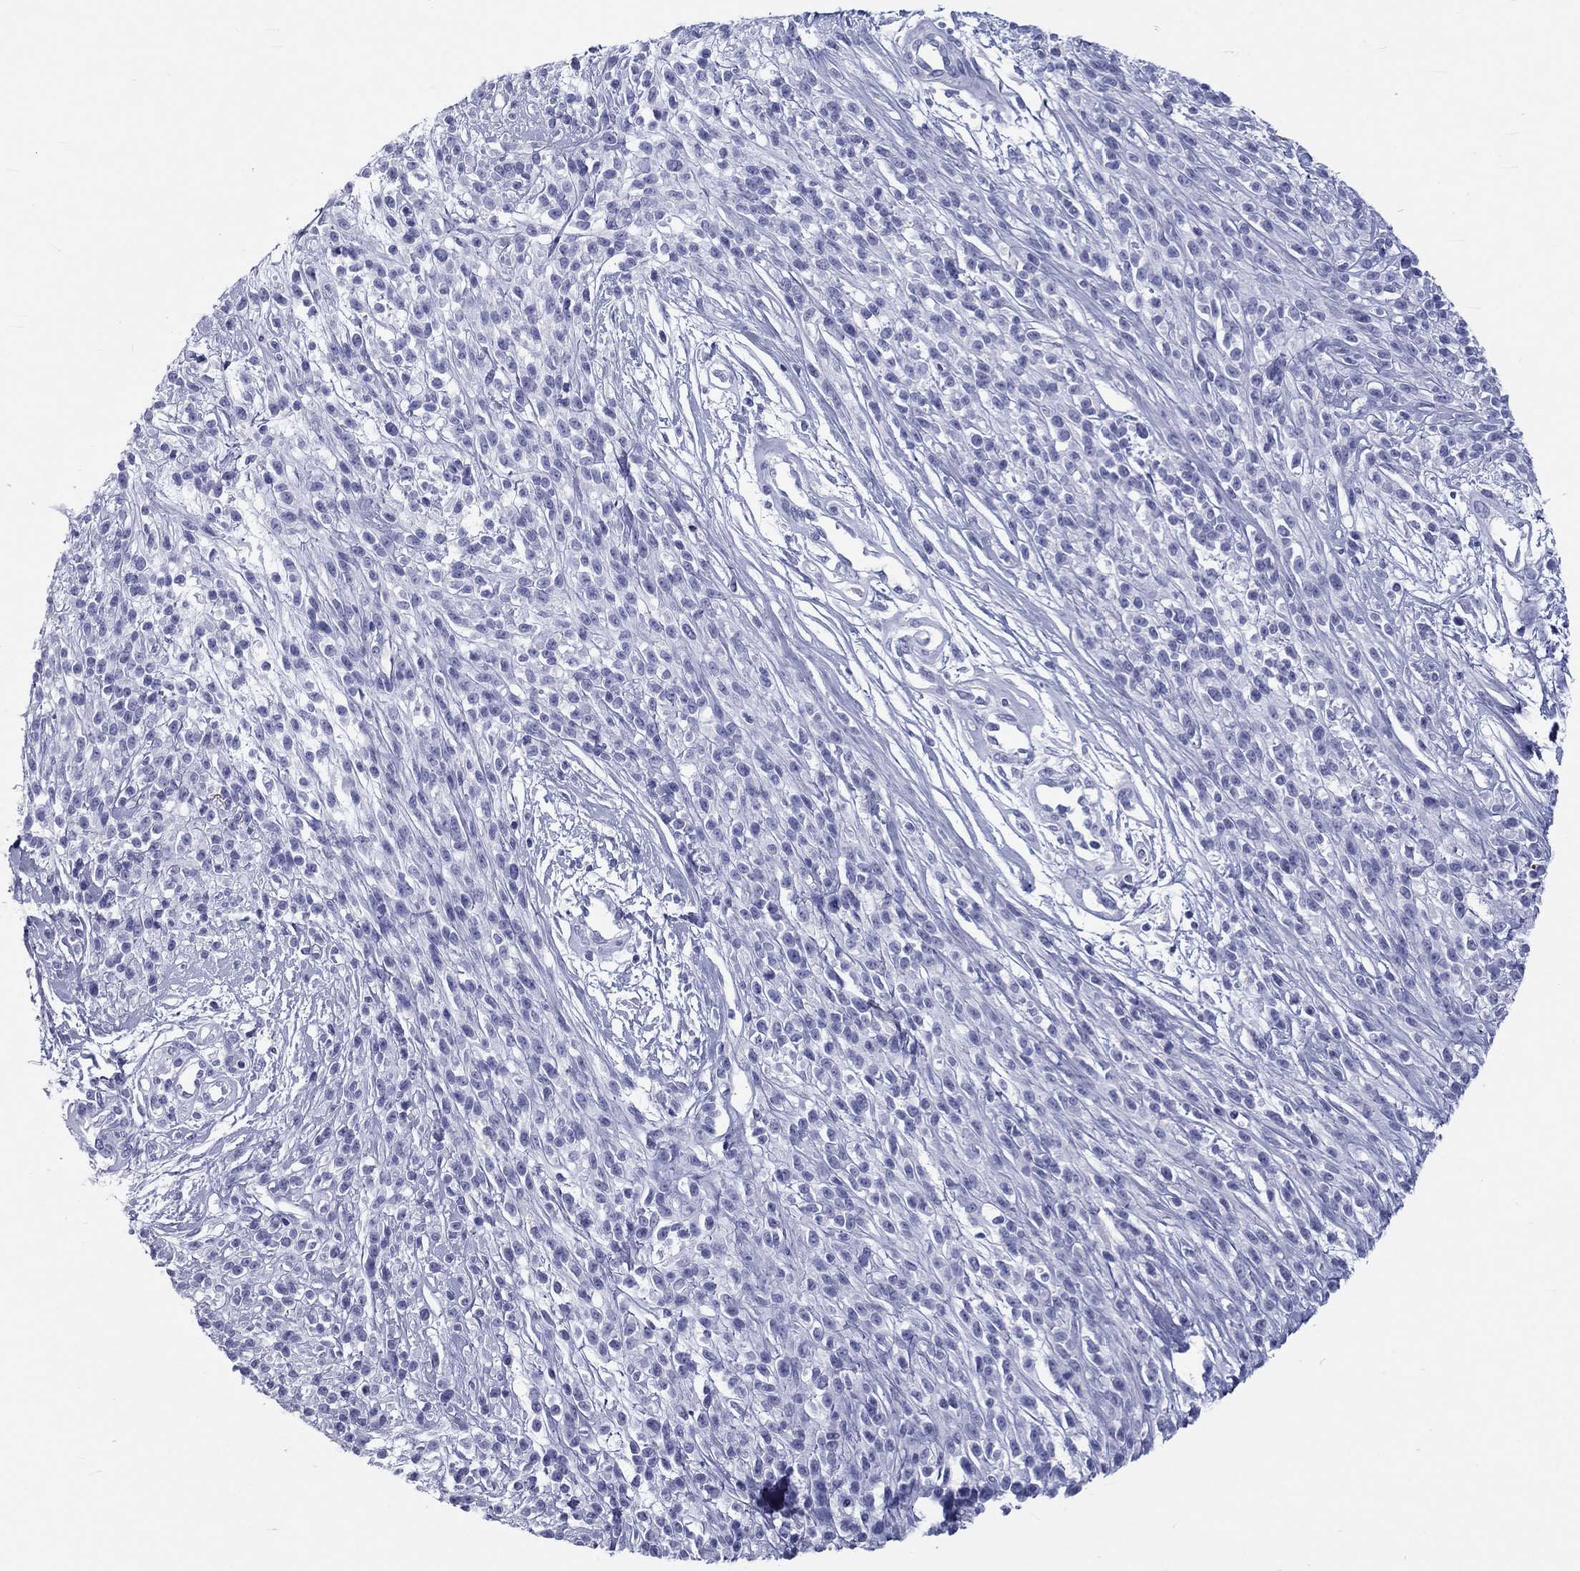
{"staining": {"intensity": "negative", "quantity": "none", "location": "none"}, "tissue": "melanoma", "cell_type": "Tumor cells", "image_type": "cancer", "snomed": [{"axis": "morphology", "description": "Malignant melanoma, NOS"}, {"axis": "topography", "description": "Skin"}, {"axis": "topography", "description": "Skin of trunk"}], "caption": "Immunohistochemical staining of human malignant melanoma reveals no significant positivity in tumor cells.", "gene": "DNALI1", "patient": {"sex": "male", "age": 74}}